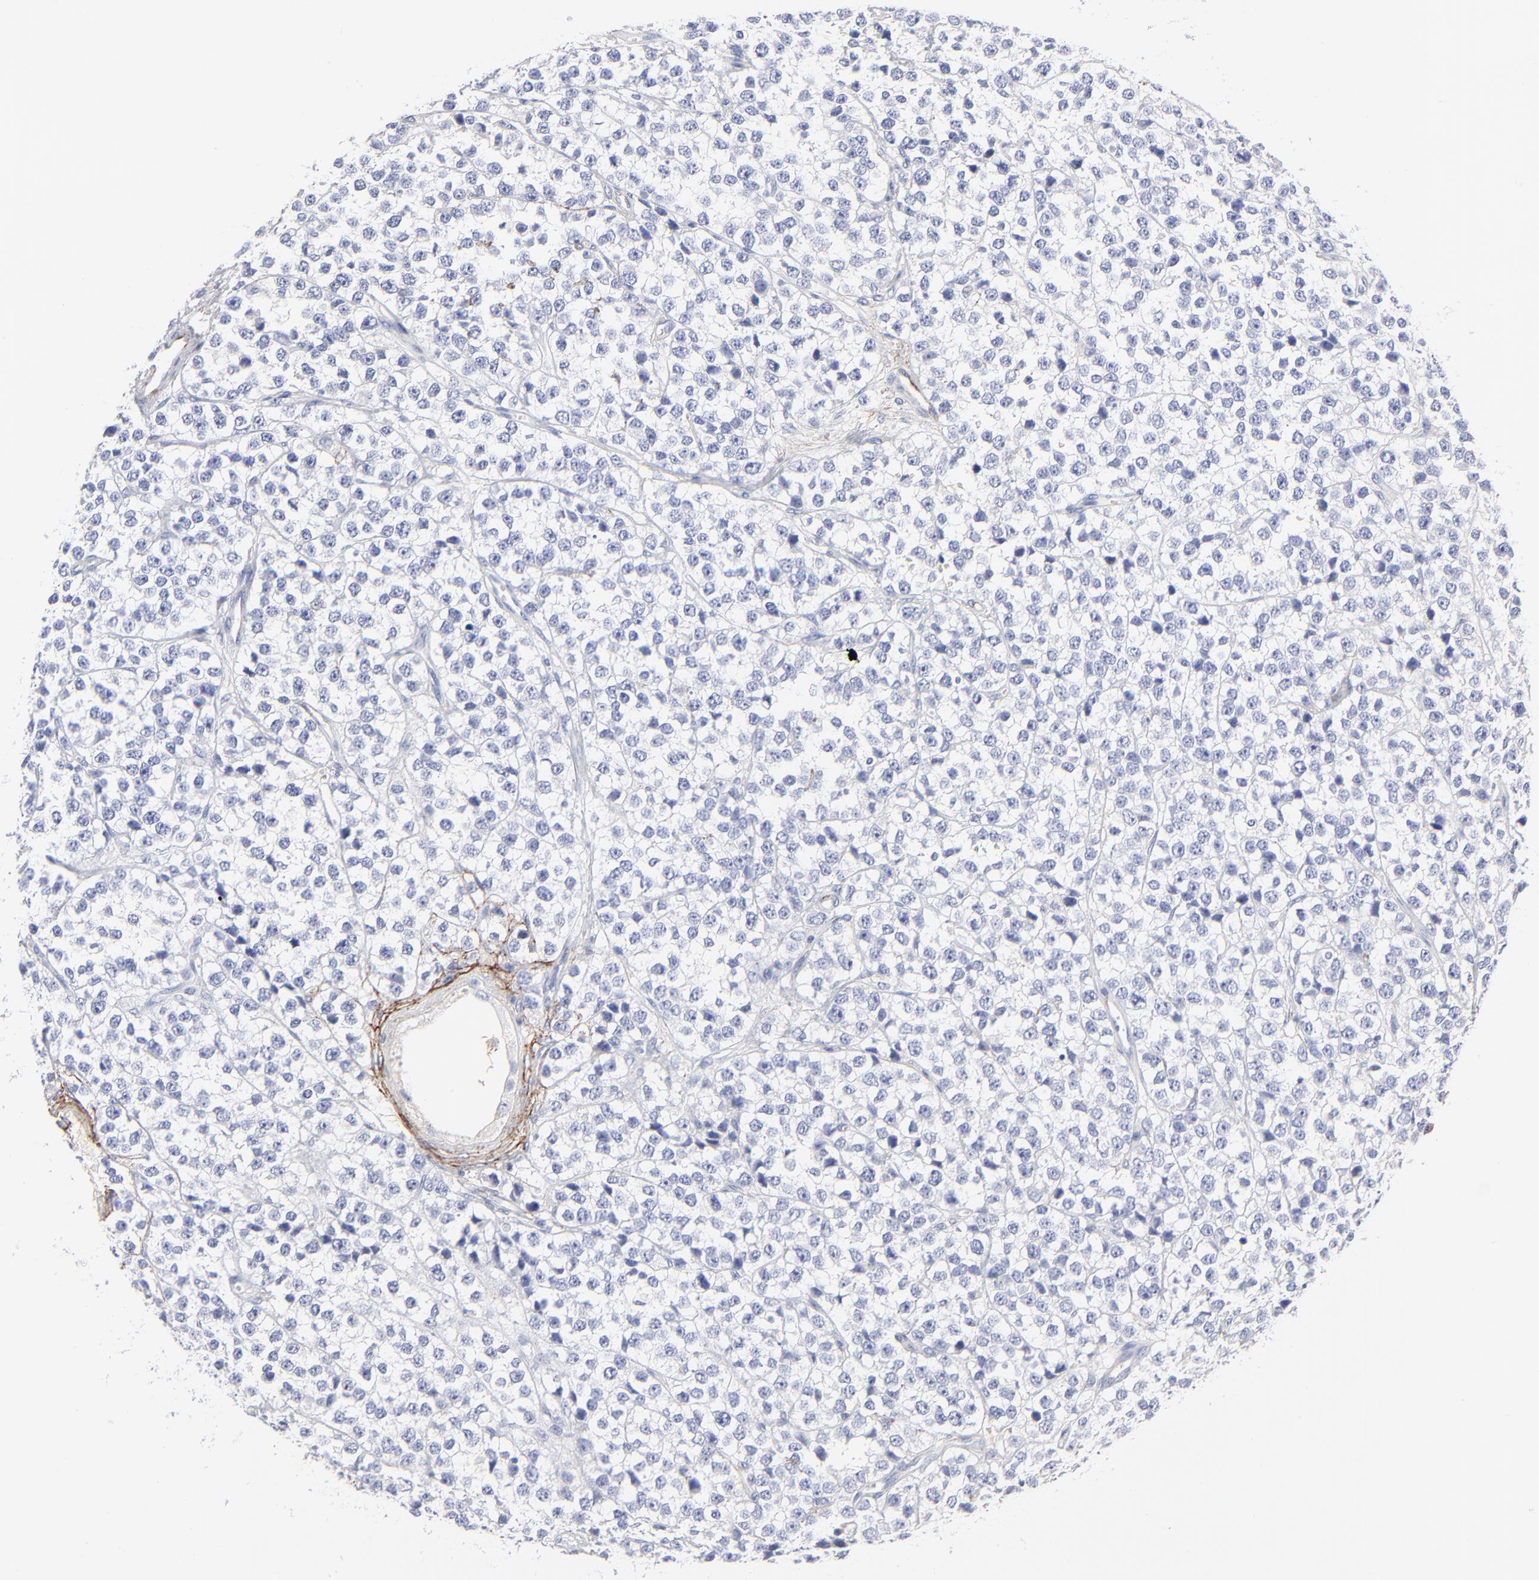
{"staining": {"intensity": "negative", "quantity": "none", "location": "none"}, "tissue": "testis cancer", "cell_type": "Tumor cells", "image_type": "cancer", "snomed": [{"axis": "morphology", "description": "Seminoma, NOS"}, {"axis": "topography", "description": "Testis"}], "caption": "Immunohistochemical staining of seminoma (testis) displays no significant staining in tumor cells.", "gene": "FBLN2", "patient": {"sex": "male", "age": 25}}